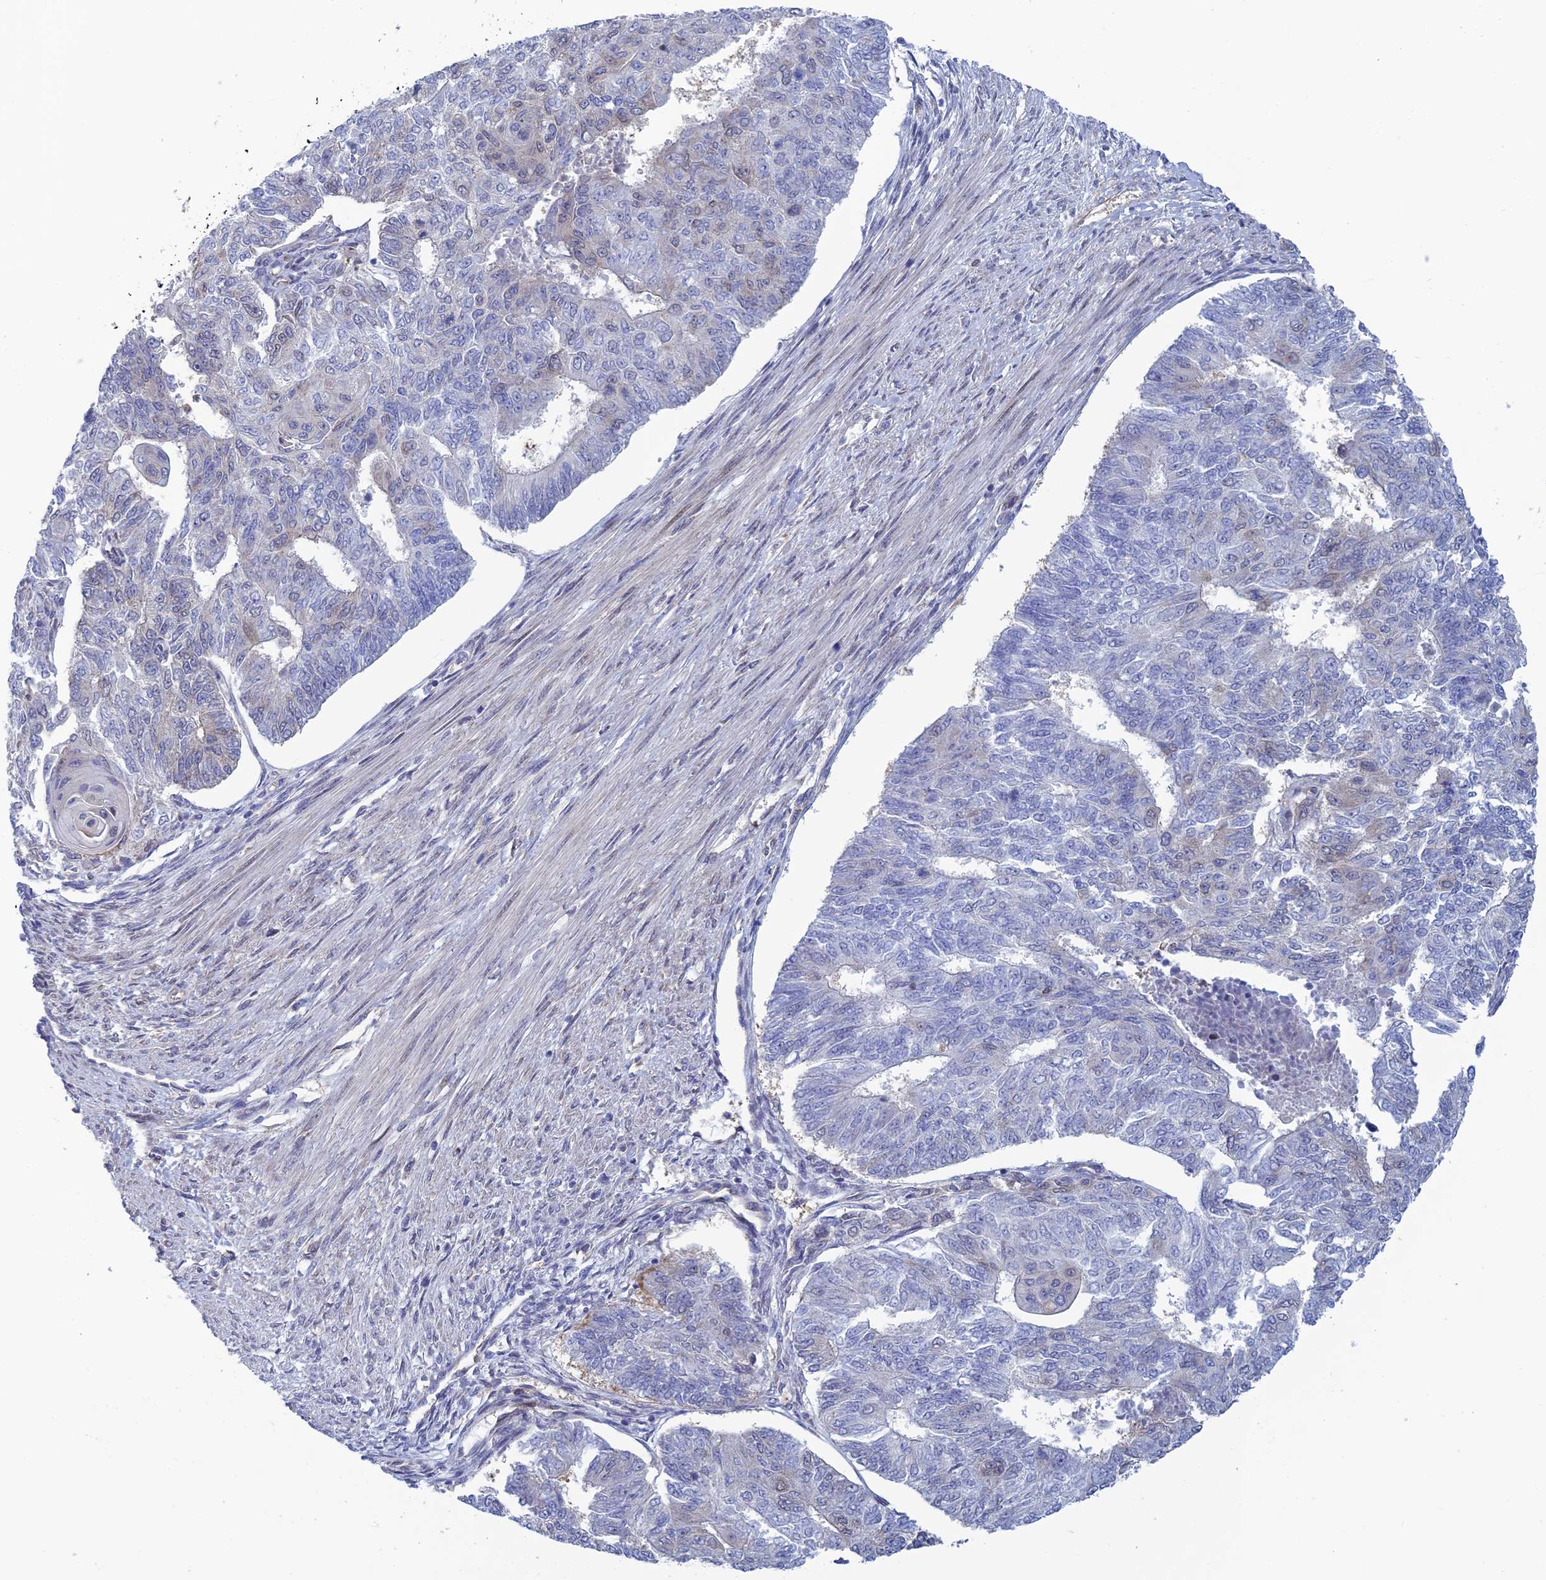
{"staining": {"intensity": "negative", "quantity": "none", "location": "none"}, "tissue": "endometrial cancer", "cell_type": "Tumor cells", "image_type": "cancer", "snomed": [{"axis": "morphology", "description": "Adenocarcinoma, NOS"}, {"axis": "topography", "description": "Endometrium"}], "caption": "Immunohistochemistry micrograph of human adenocarcinoma (endometrial) stained for a protein (brown), which demonstrates no staining in tumor cells. (DAB (3,3'-diaminobenzidine) immunohistochemistry (IHC) with hematoxylin counter stain).", "gene": "SRA1", "patient": {"sex": "female", "age": 32}}